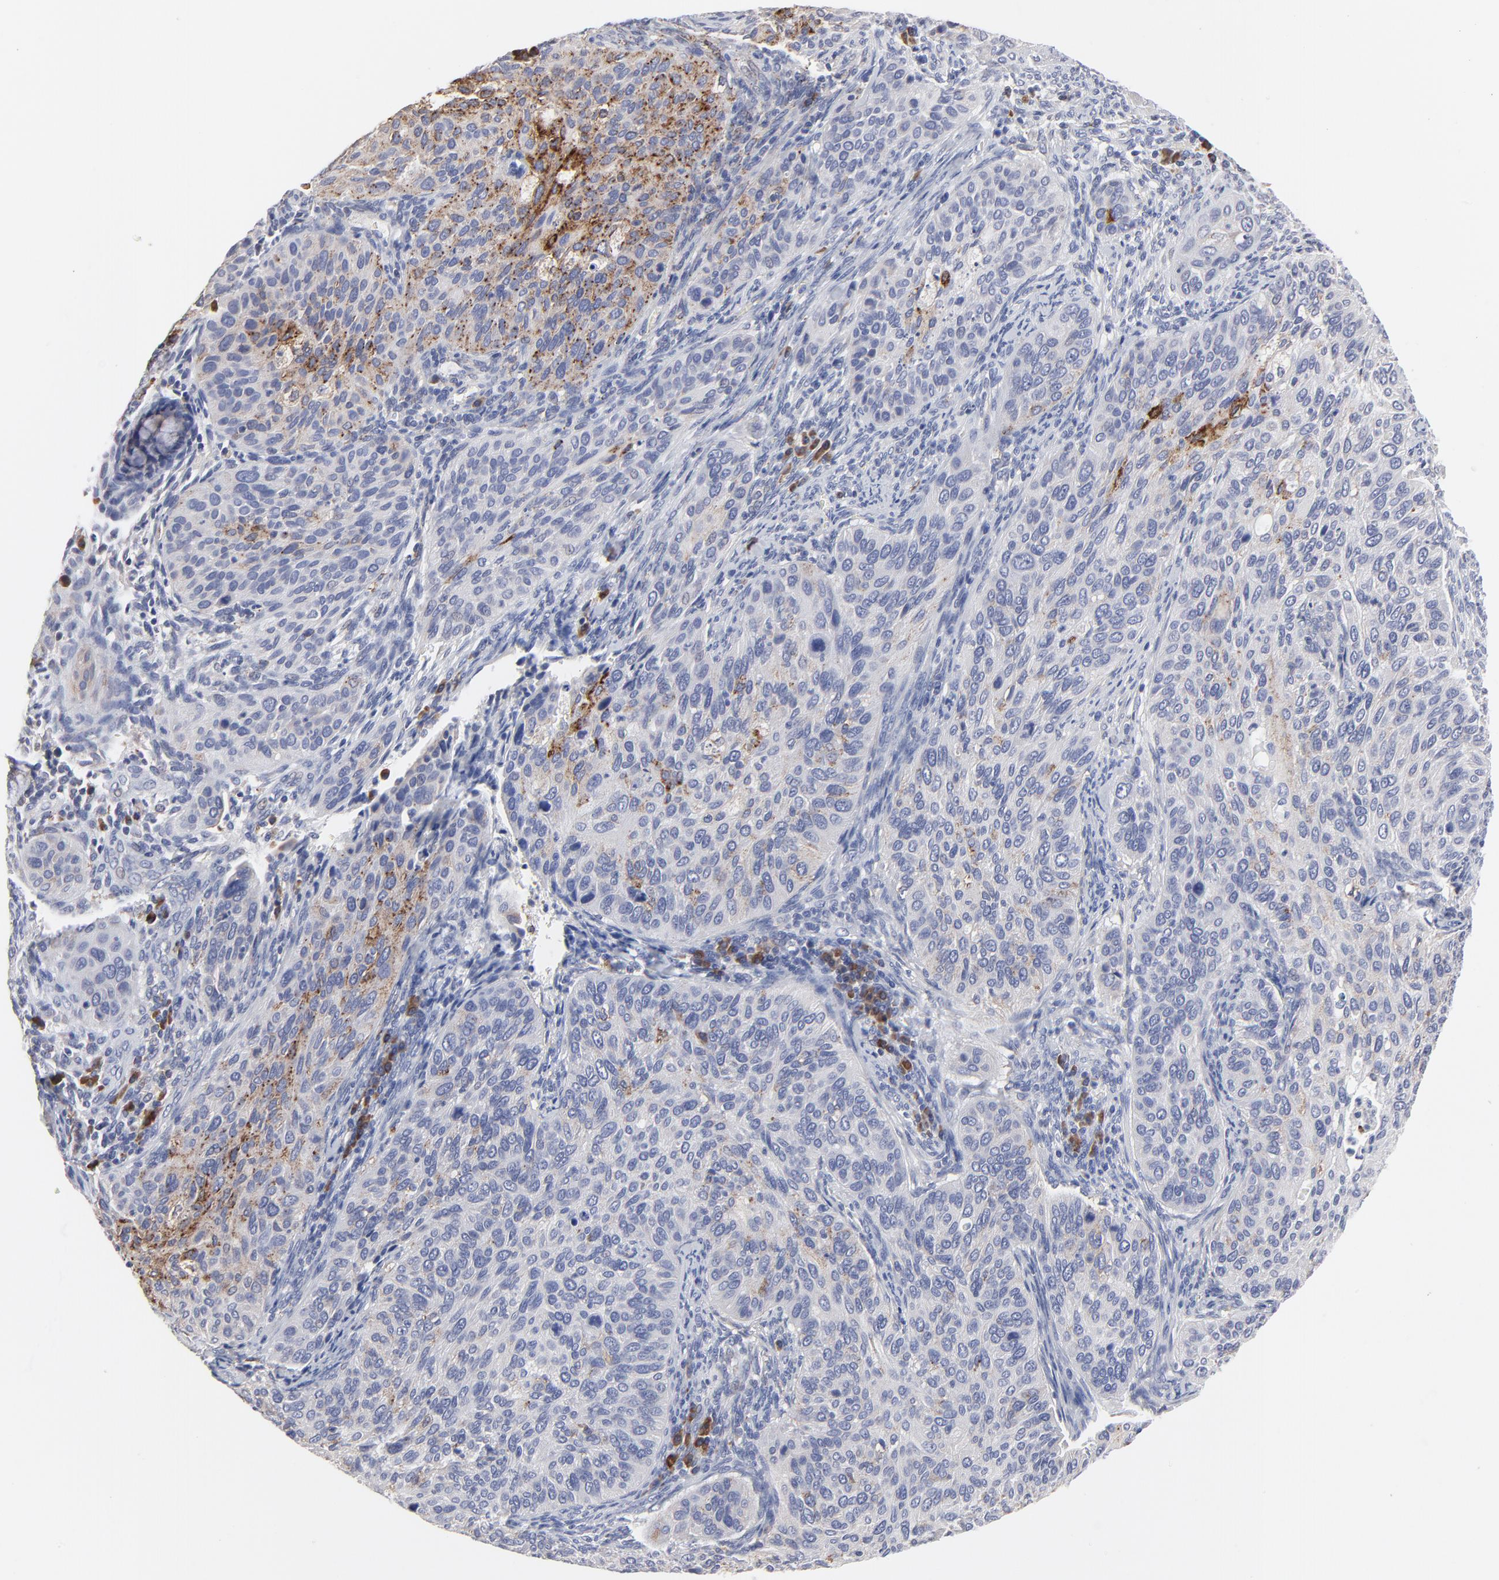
{"staining": {"intensity": "moderate", "quantity": "<25%", "location": "cytoplasmic/membranous"}, "tissue": "cervical cancer", "cell_type": "Tumor cells", "image_type": "cancer", "snomed": [{"axis": "morphology", "description": "Squamous cell carcinoma, NOS"}, {"axis": "topography", "description": "Cervix"}], "caption": "This is an image of IHC staining of cervical cancer (squamous cell carcinoma), which shows moderate expression in the cytoplasmic/membranous of tumor cells.", "gene": "TRIM22", "patient": {"sex": "female", "age": 57}}